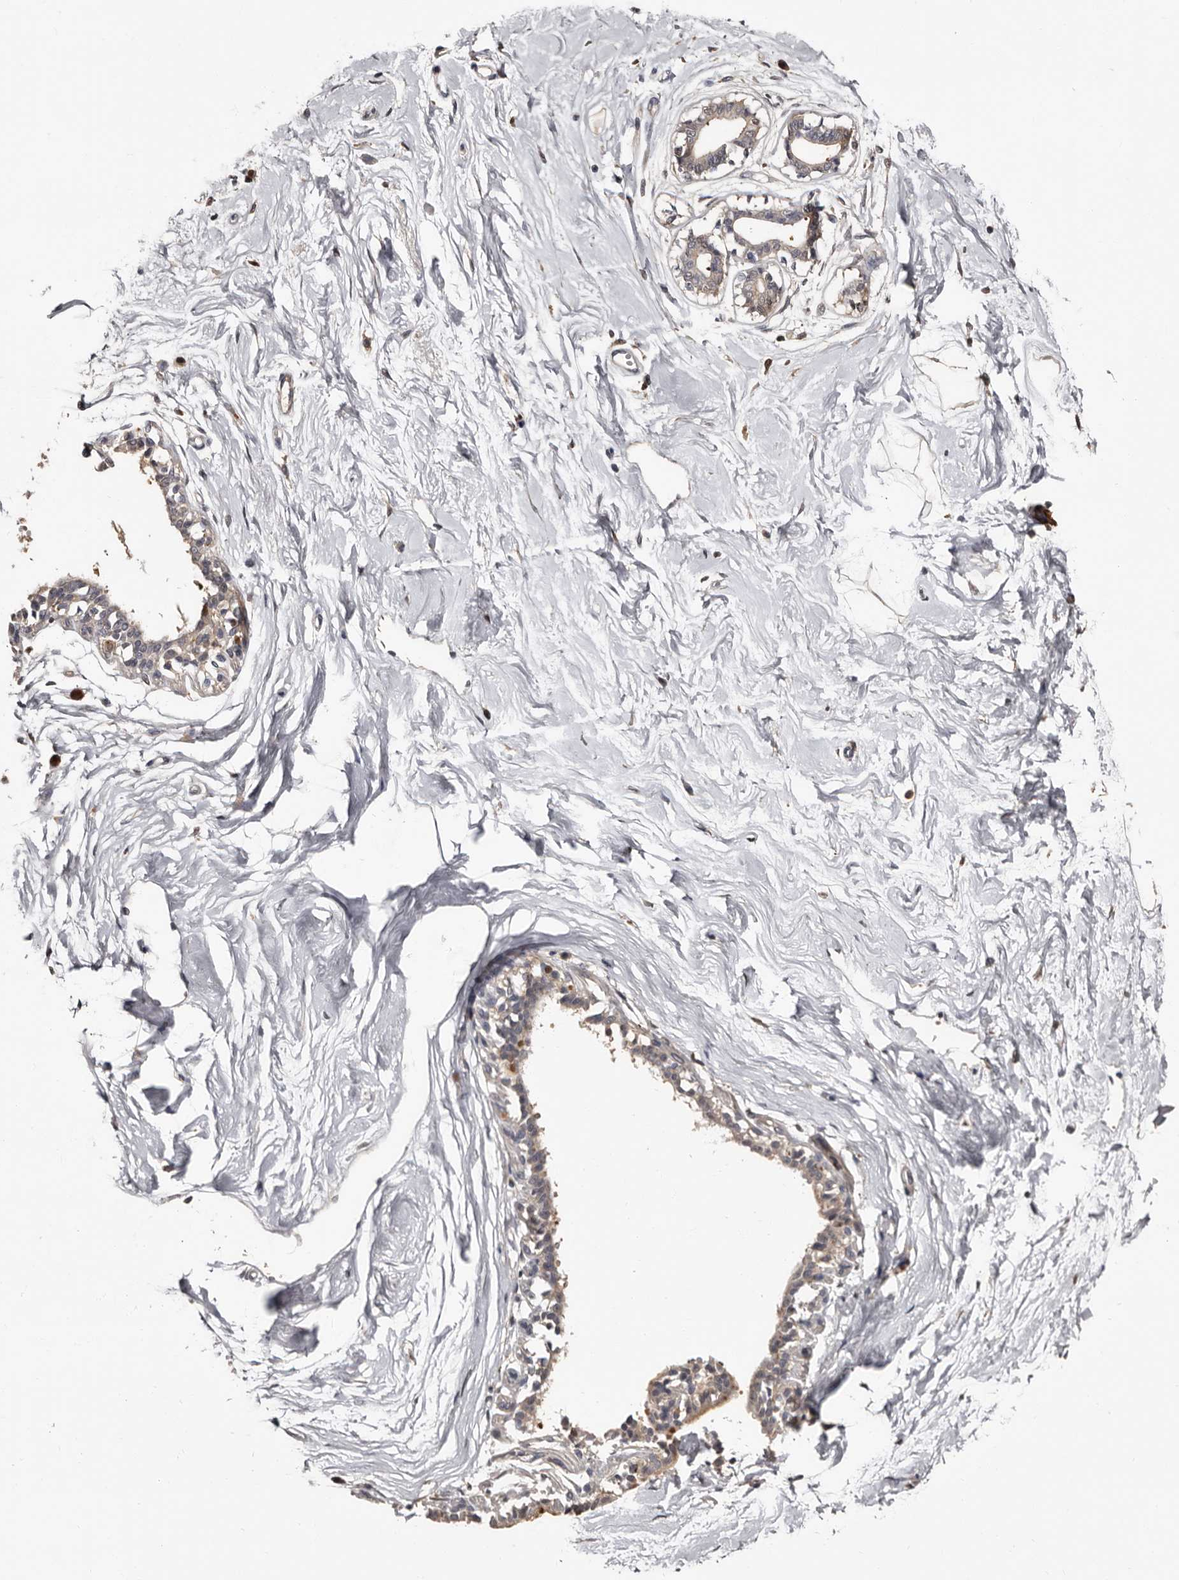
{"staining": {"intensity": "negative", "quantity": "none", "location": "none"}, "tissue": "breast", "cell_type": "Adipocytes", "image_type": "normal", "snomed": [{"axis": "morphology", "description": "Normal tissue, NOS"}, {"axis": "topography", "description": "Breast"}], "caption": "Protein analysis of normal breast exhibits no significant expression in adipocytes. The staining was performed using DAB (3,3'-diaminobenzidine) to visualize the protein expression in brown, while the nuclei were stained in blue with hematoxylin (Magnification: 20x).", "gene": "DNPH1", "patient": {"sex": "female", "age": 45}}